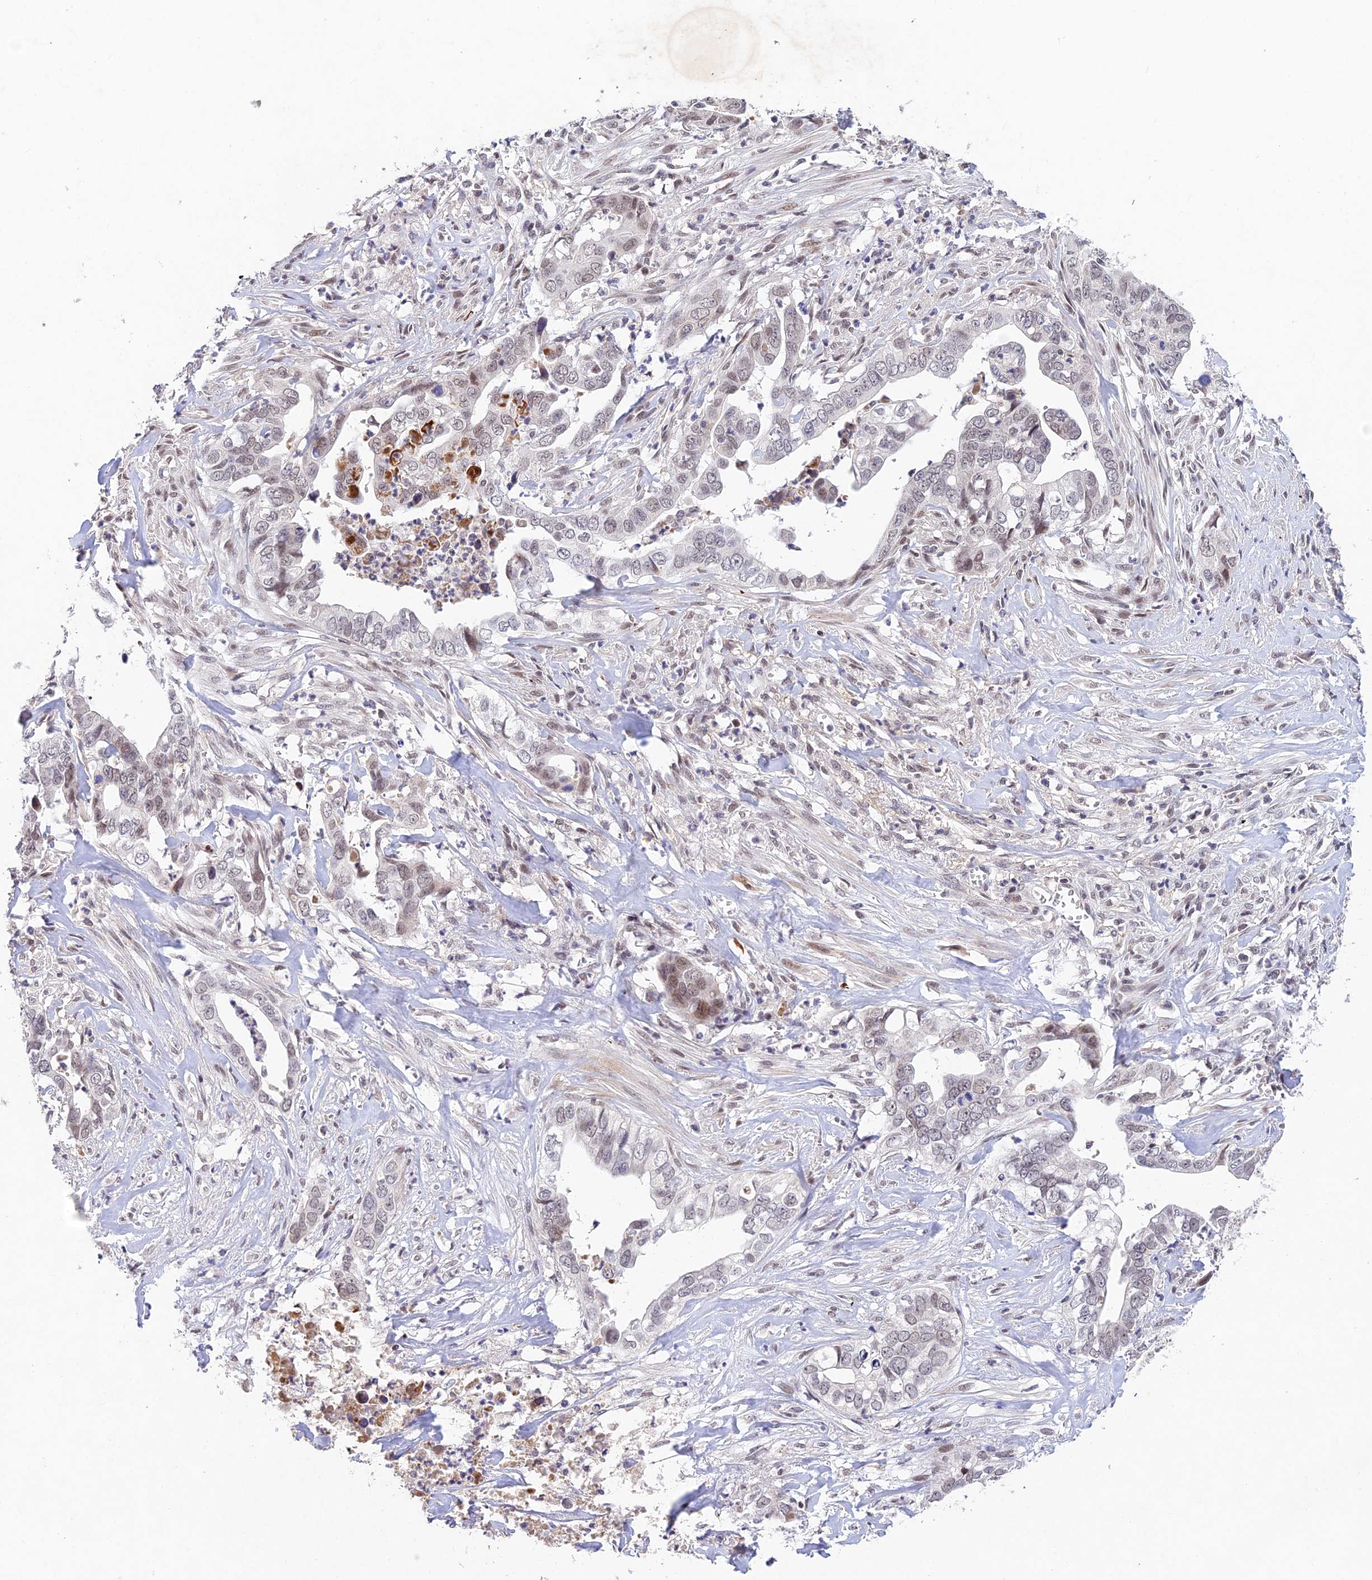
{"staining": {"intensity": "weak", "quantity": "<25%", "location": "nuclear"}, "tissue": "liver cancer", "cell_type": "Tumor cells", "image_type": "cancer", "snomed": [{"axis": "morphology", "description": "Cholangiocarcinoma"}, {"axis": "topography", "description": "Liver"}], "caption": "Immunohistochemical staining of human liver cancer (cholangiocarcinoma) reveals no significant staining in tumor cells. (Stains: DAB immunohistochemistry with hematoxylin counter stain, Microscopy: brightfield microscopy at high magnification).", "gene": "RAVER1", "patient": {"sex": "female", "age": 79}}